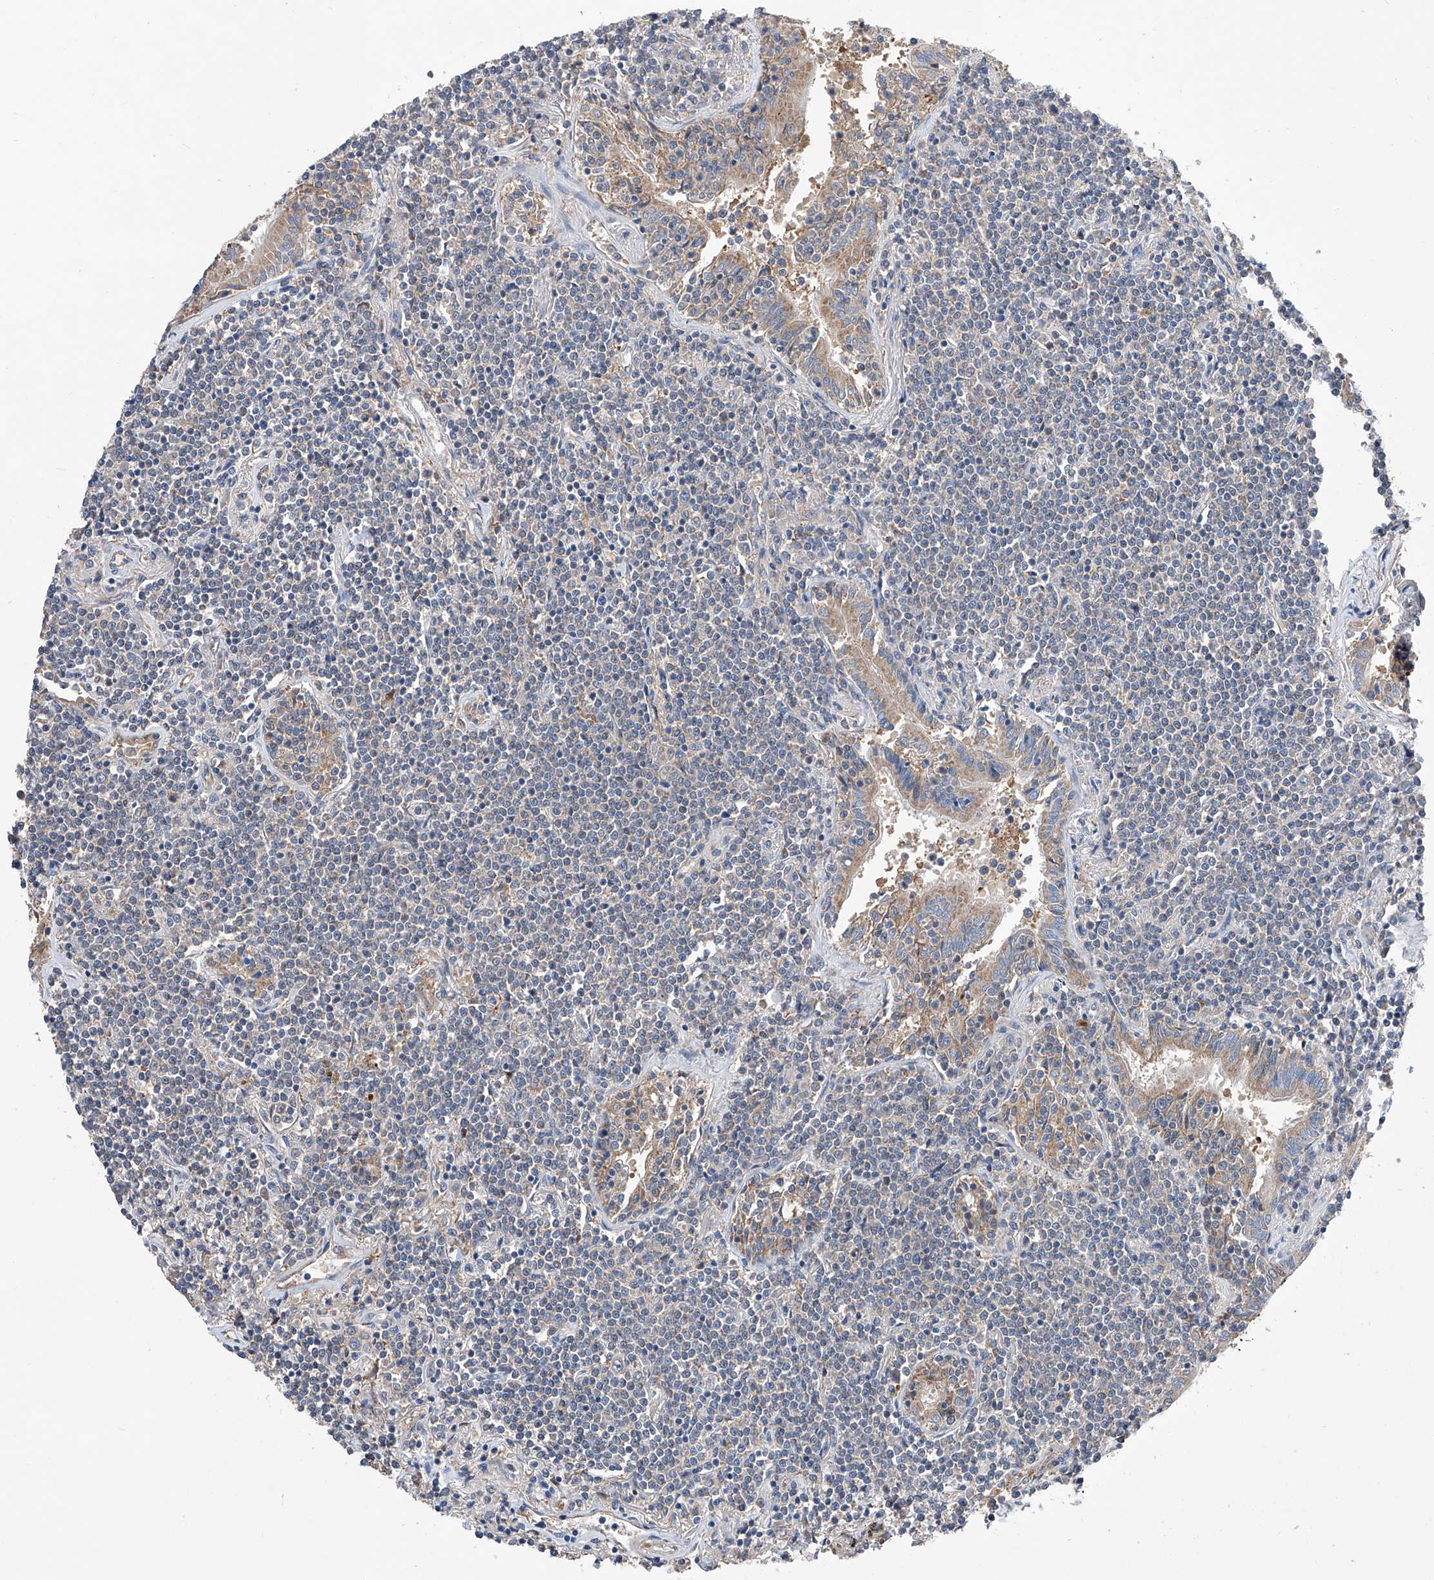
{"staining": {"intensity": "weak", "quantity": "<25%", "location": "cytoplasmic/membranous"}, "tissue": "lymphoma", "cell_type": "Tumor cells", "image_type": "cancer", "snomed": [{"axis": "morphology", "description": "Malignant lymphoma, non-Hodgkin's type, Low grade"}, {"axis": "topography", "description": "Lung"}], "caption": "IHC histopathology image of human low-grade malignant lymphoma, non-Hodgkin's type stained for a protein (brown), which exhibits no expression in tumor cells.", "gene": "SPATA20", "patient": {"sex": "female", "age": 71}}